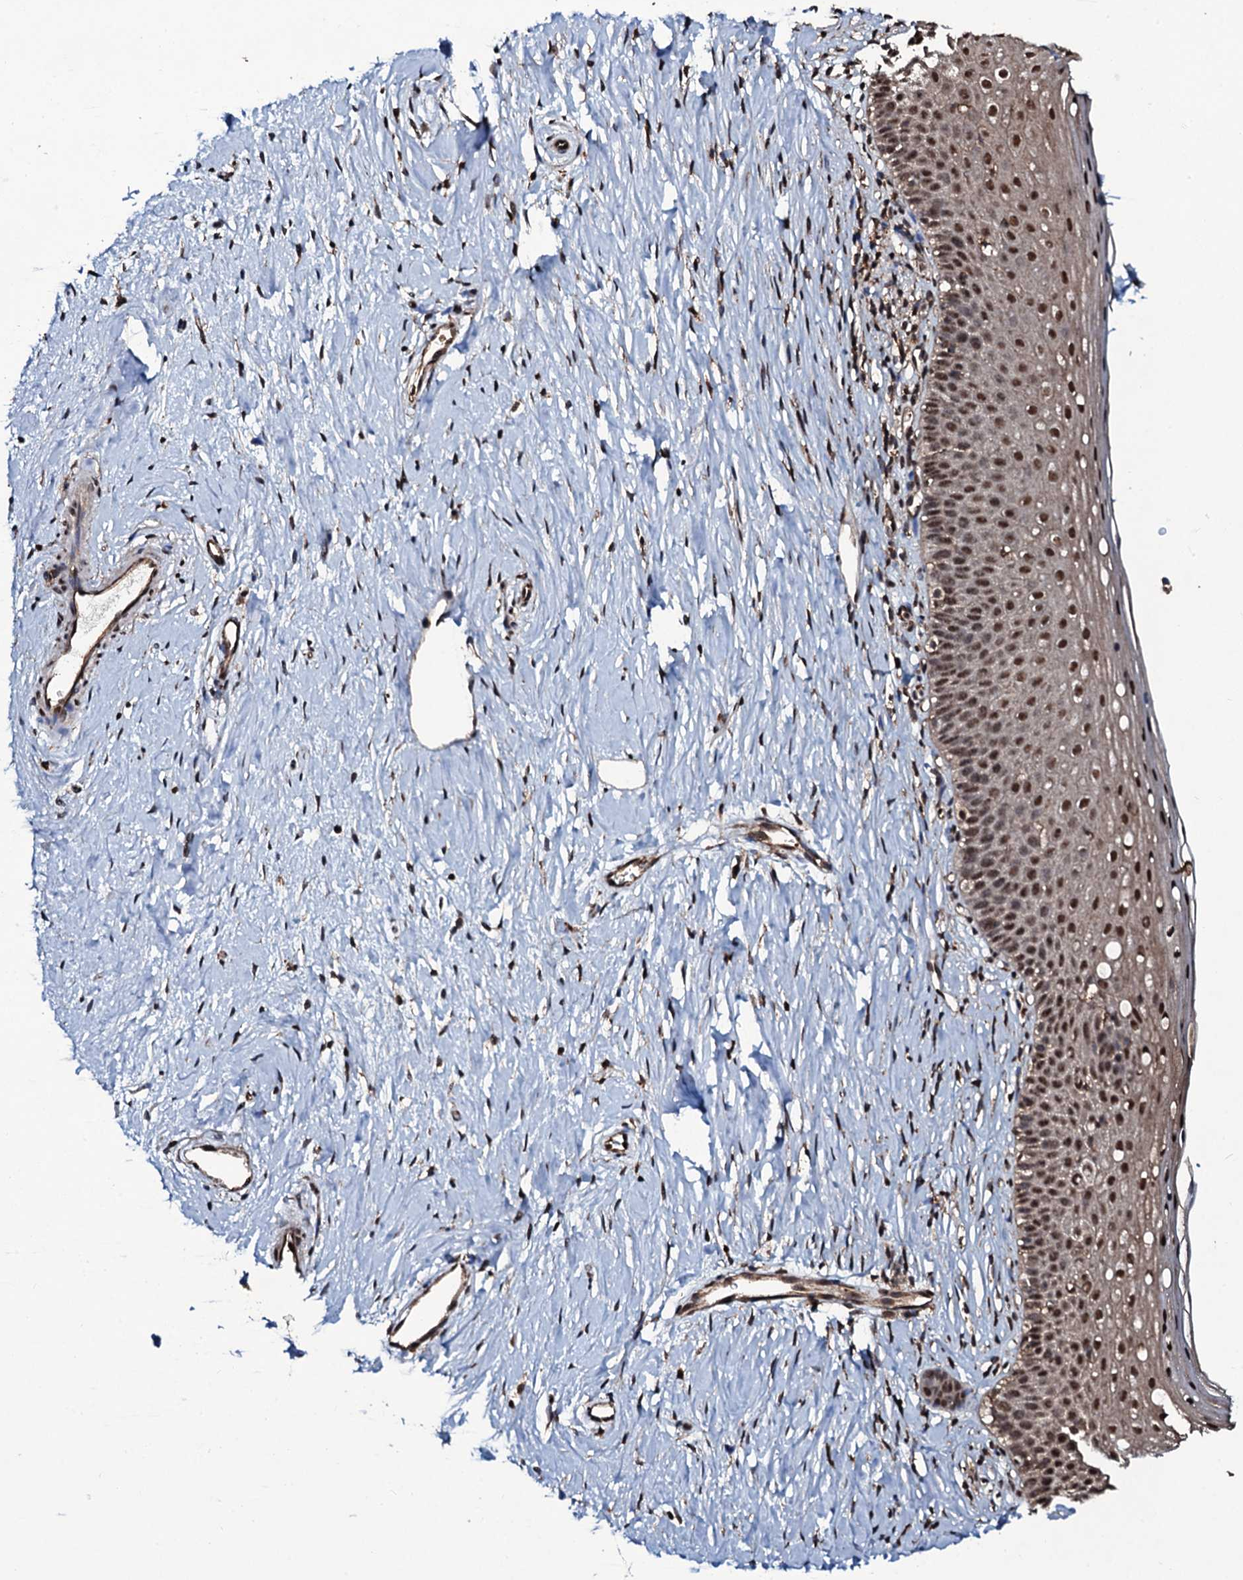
{"staining": {"intensity": "moderate", "quantity": ">75%", "location": "cytoplasmic/membranous,nuclear"}, "tissue": "cervix", "cell_type": "Glandular cells", "image_type": "normal", "snomed": [{"axis": "morphology", "description": "Normal tissue, NOS"}, {"axis": "topography", "description": "Cervix"}], "caption": "Protein expression analysis of normal cervix reveals moderate cytoplasmic/membranous,nuclear positivity in approximately >75% of glandular cells. The staining is performed using DAB brown chromogen to label protein expression. The nuclei are counter-stained blue using hematoxylin.", "gene": "COG6", "patient": {"sex": "female", "age": 36}}